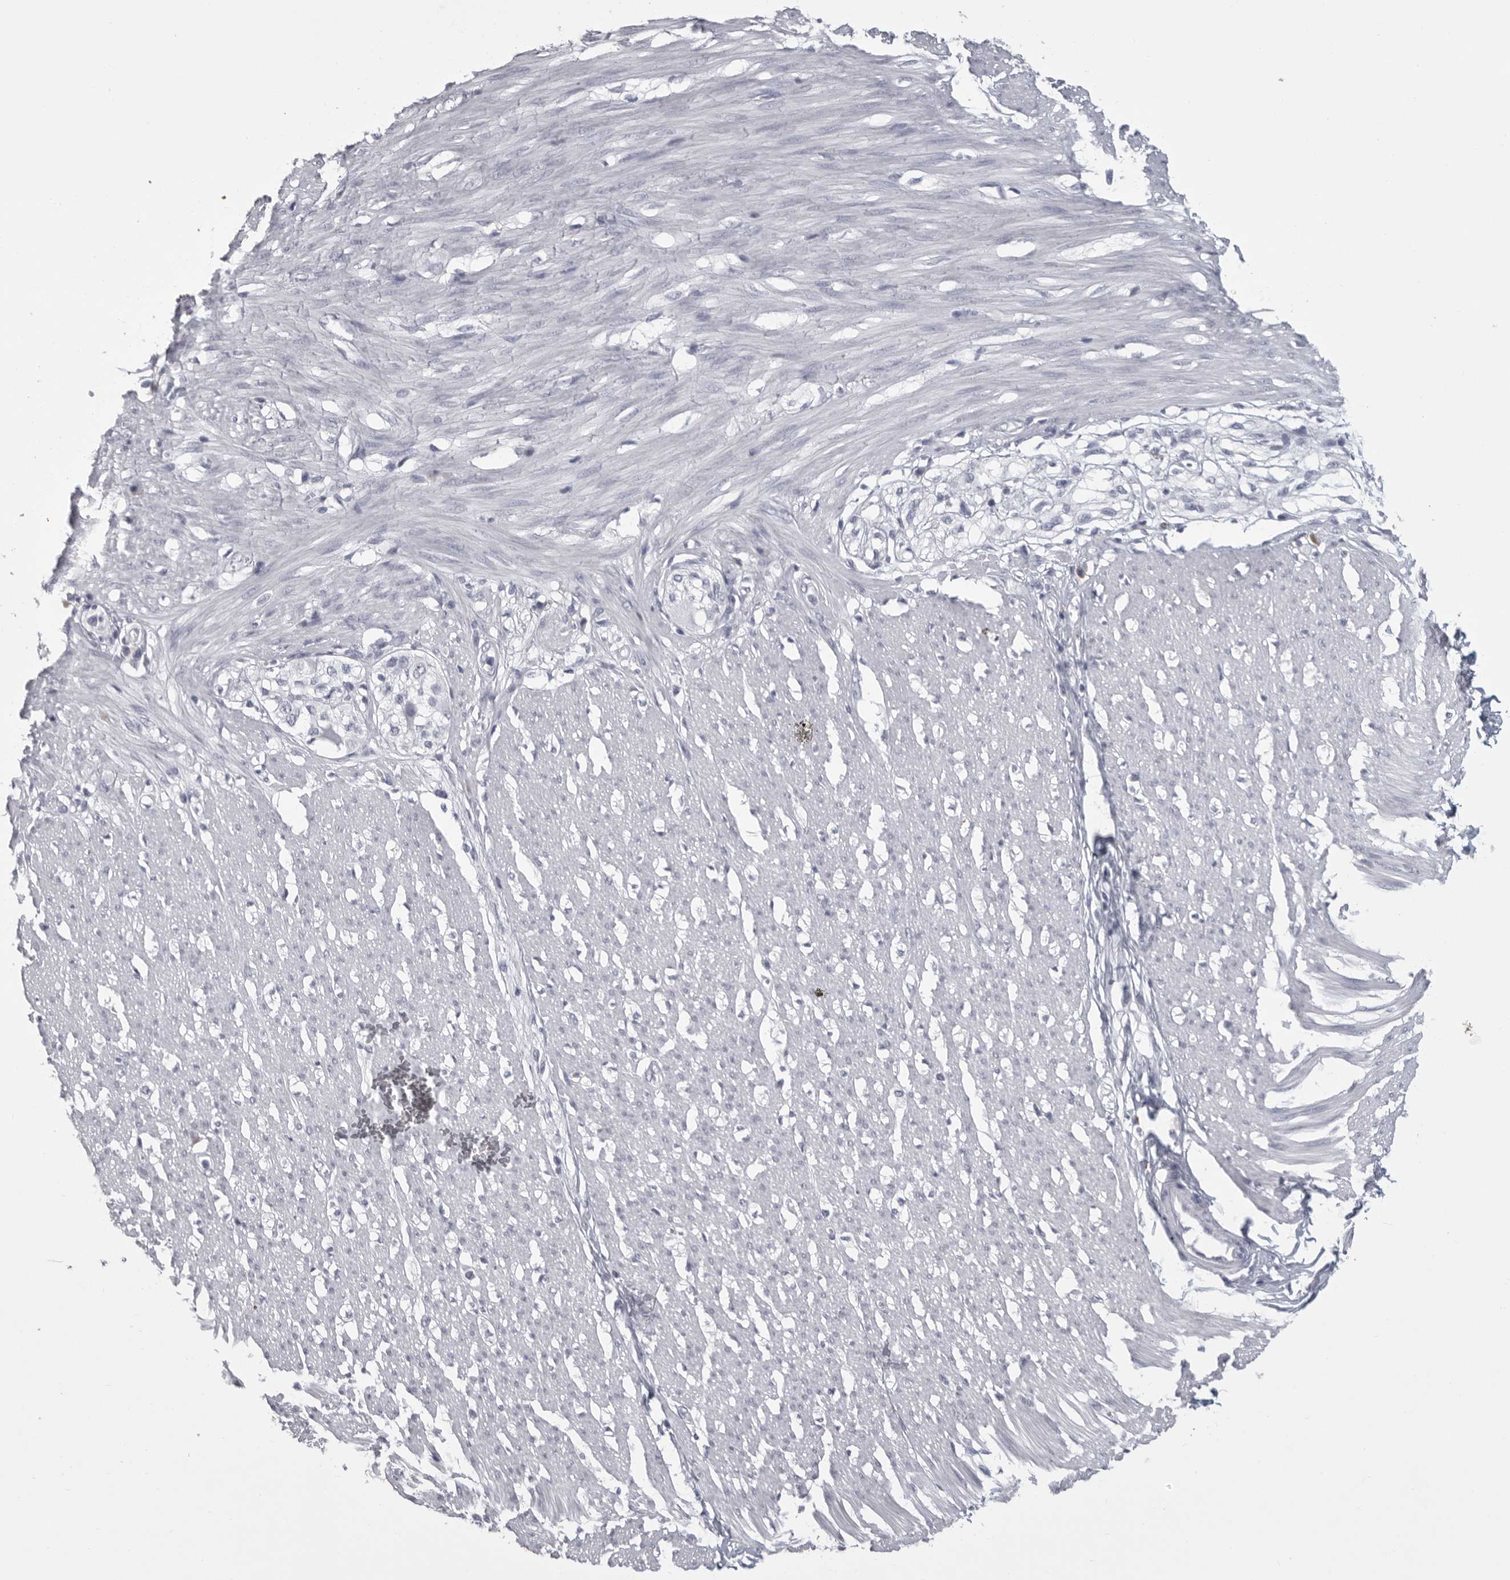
{"staining": {"intensity": "negative", "quantity": "none", "location": "none"}, "tissue": "smooth muscle", "cell_type": "Smooth muscle cells", "image_type": "normal", "snomed": [{"axis": "morphology", "description": "Normal tissue, NOS"}, {"axis": "morphology", "description": "Adenocarcinoma, NOS"}, {"axis": "topography", "description": "Colon"}, {"axis": "topography", "description": "Peripheral nerve tissue"}], "caption": "Immunohistochemical staining of benign smooth muscle exhibits no significant staining in smooth muscle cells. (Immunohistochemistry (ihc), brightfield microscopy, high magnification).", "gene": "GNLY", "patient": {"sex": "male", "age": 14}}